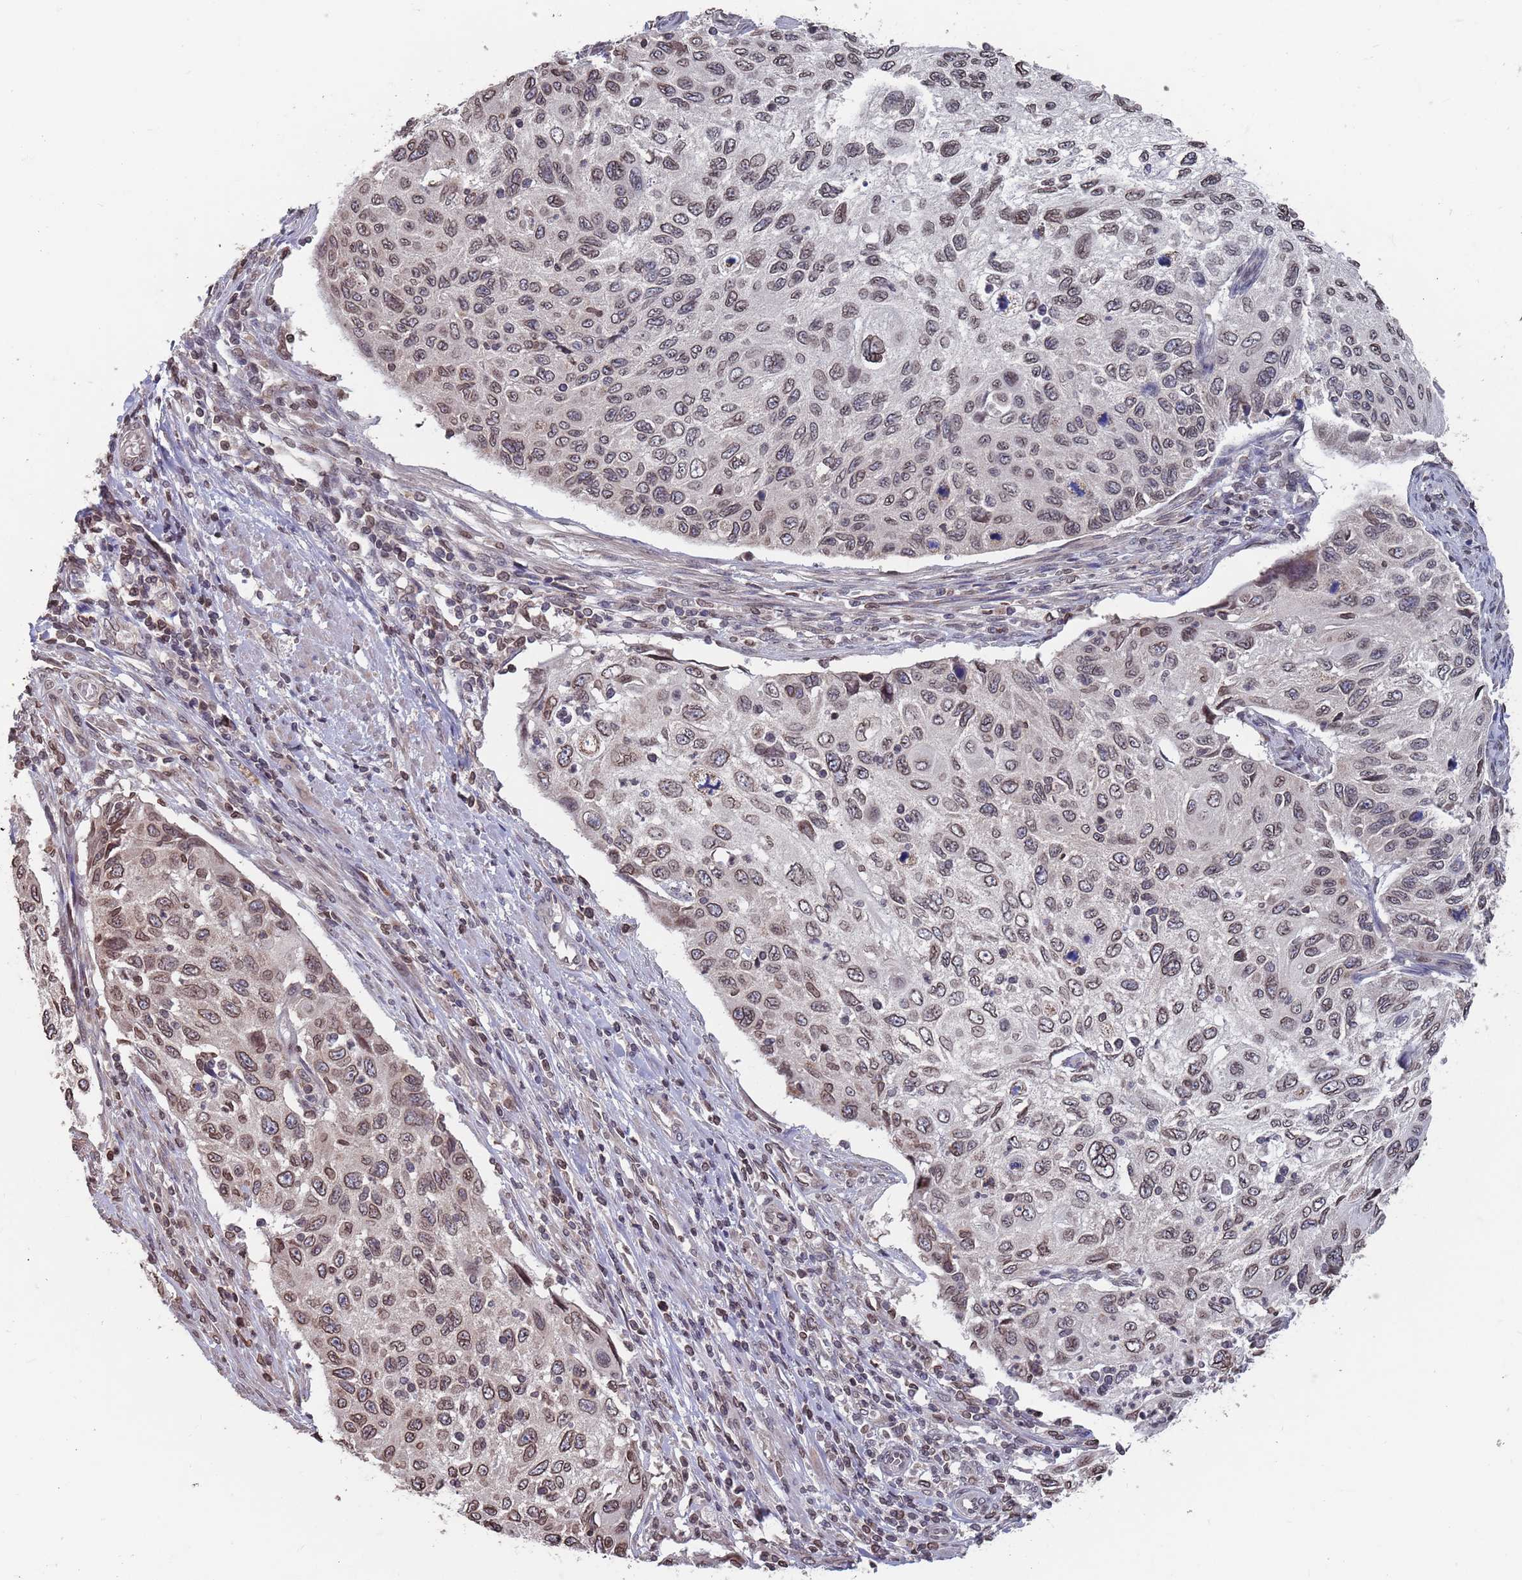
{"staining": {"intensity": "moderate", "quantity": ">75%", "location": "cytoplasmic/membranous,nuclear"}, "tissue": "cervical cancer", "cell_type": "Tumor cells", "image_type": "cancer", "snomed": [{"axis": "morphology", "description": "Squamous cell carcinoma, NOS"}, {"axis": "topography", "description": "Cervix"}], "caption": "A medium amount of moderate cytoplasmic/membranous and nuclear positivity is identified in approximately >75% of tumor cells in squamous cell carcinoma (cervical) tissue.", "gene": "SDHAF3", "patient": {"sex": "female", "age": 70}}